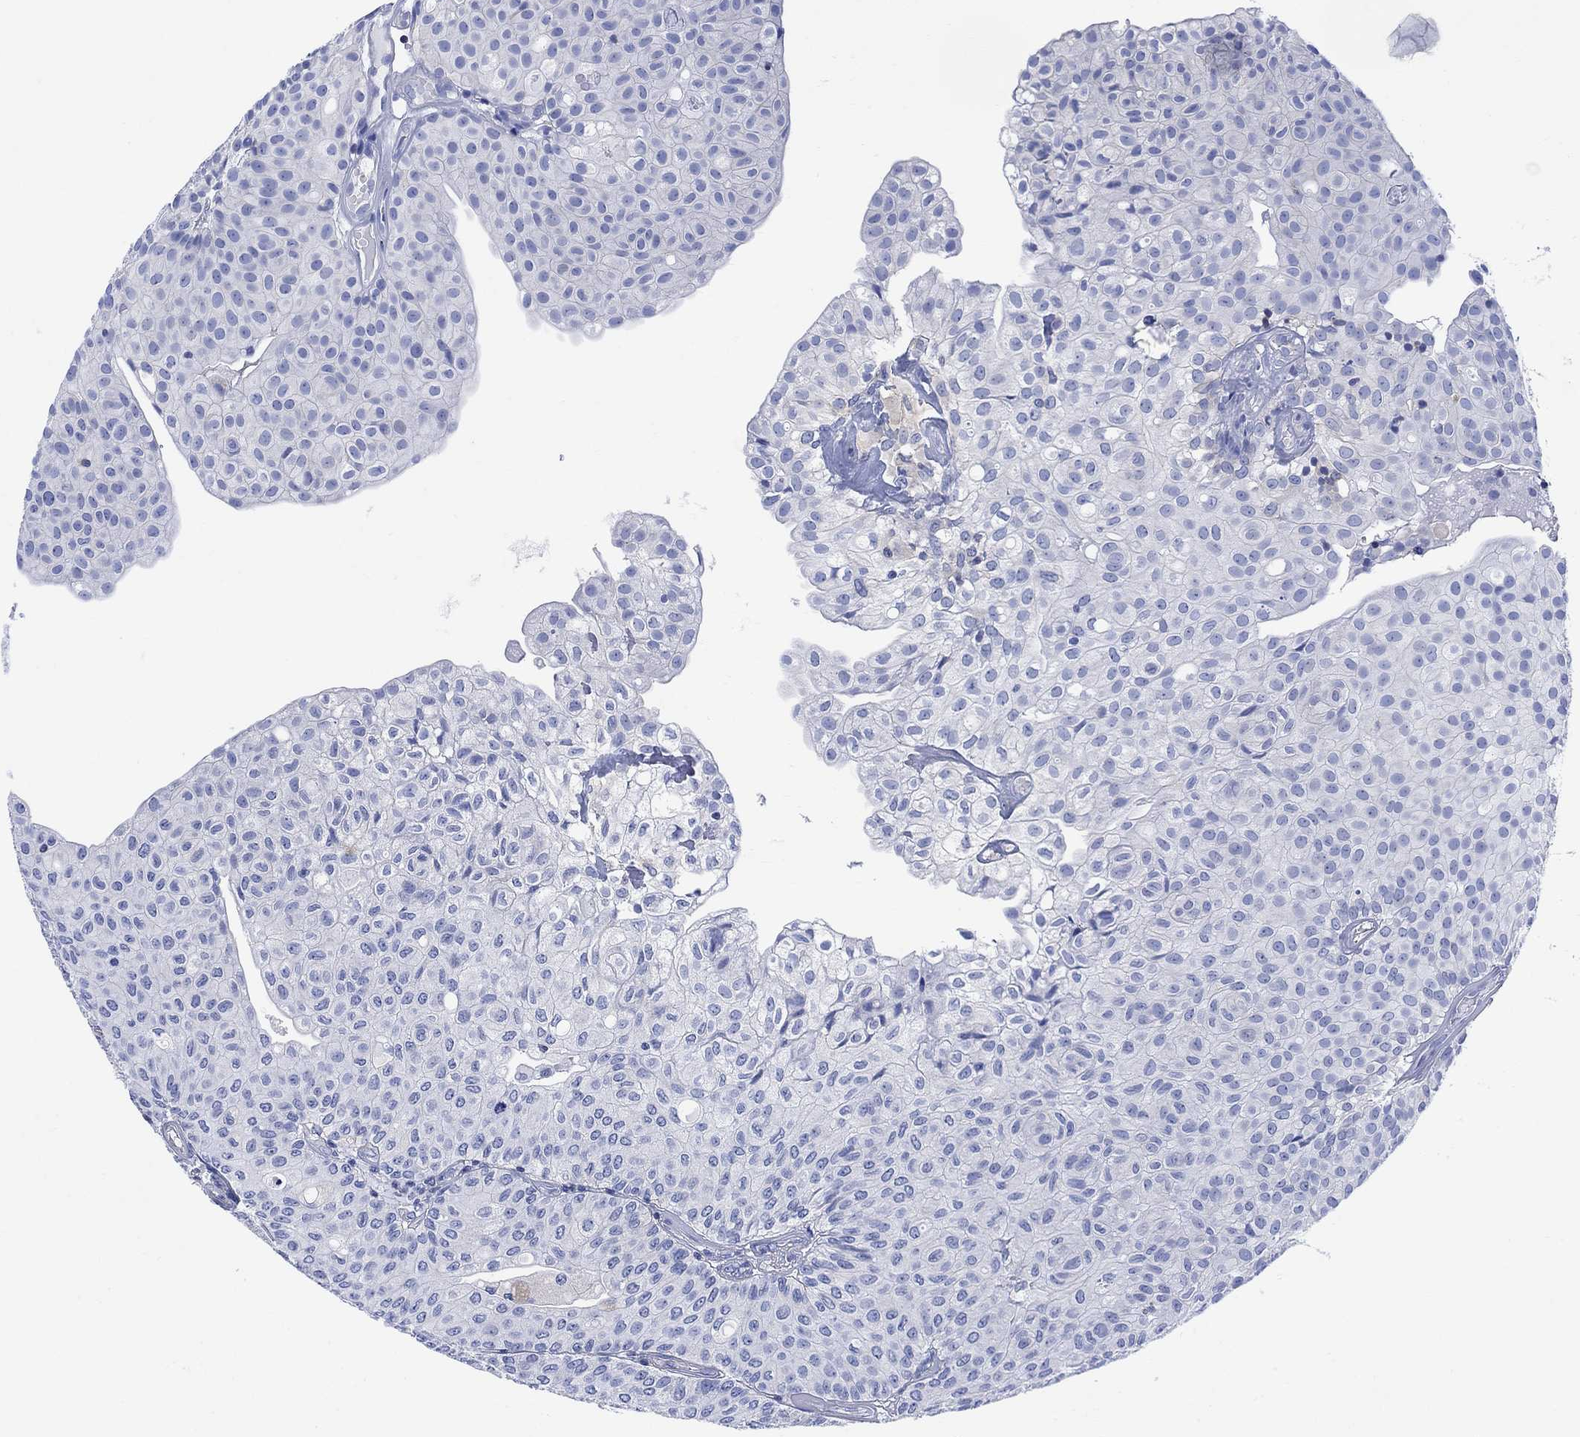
{"staining": {"intensity": "negative", "quantity": "none", "location": "none"}, "tissue": "urothelial cancer", "cell_type": "Tumor cells", "image_type": "cancer", "snomed": [{"axis": "morphology", "description": "Urothelial carcinoma, Low grade"}, {"axis": "topography", "description": "Urinary bladder"}], "caption": "A photomicrograph of low-grade urothelial carcinoma stained for a protein exhibits no brown staining in tumor cells.", "gene": "GBP5", "patient": {"sex": "male", "age": 89}}